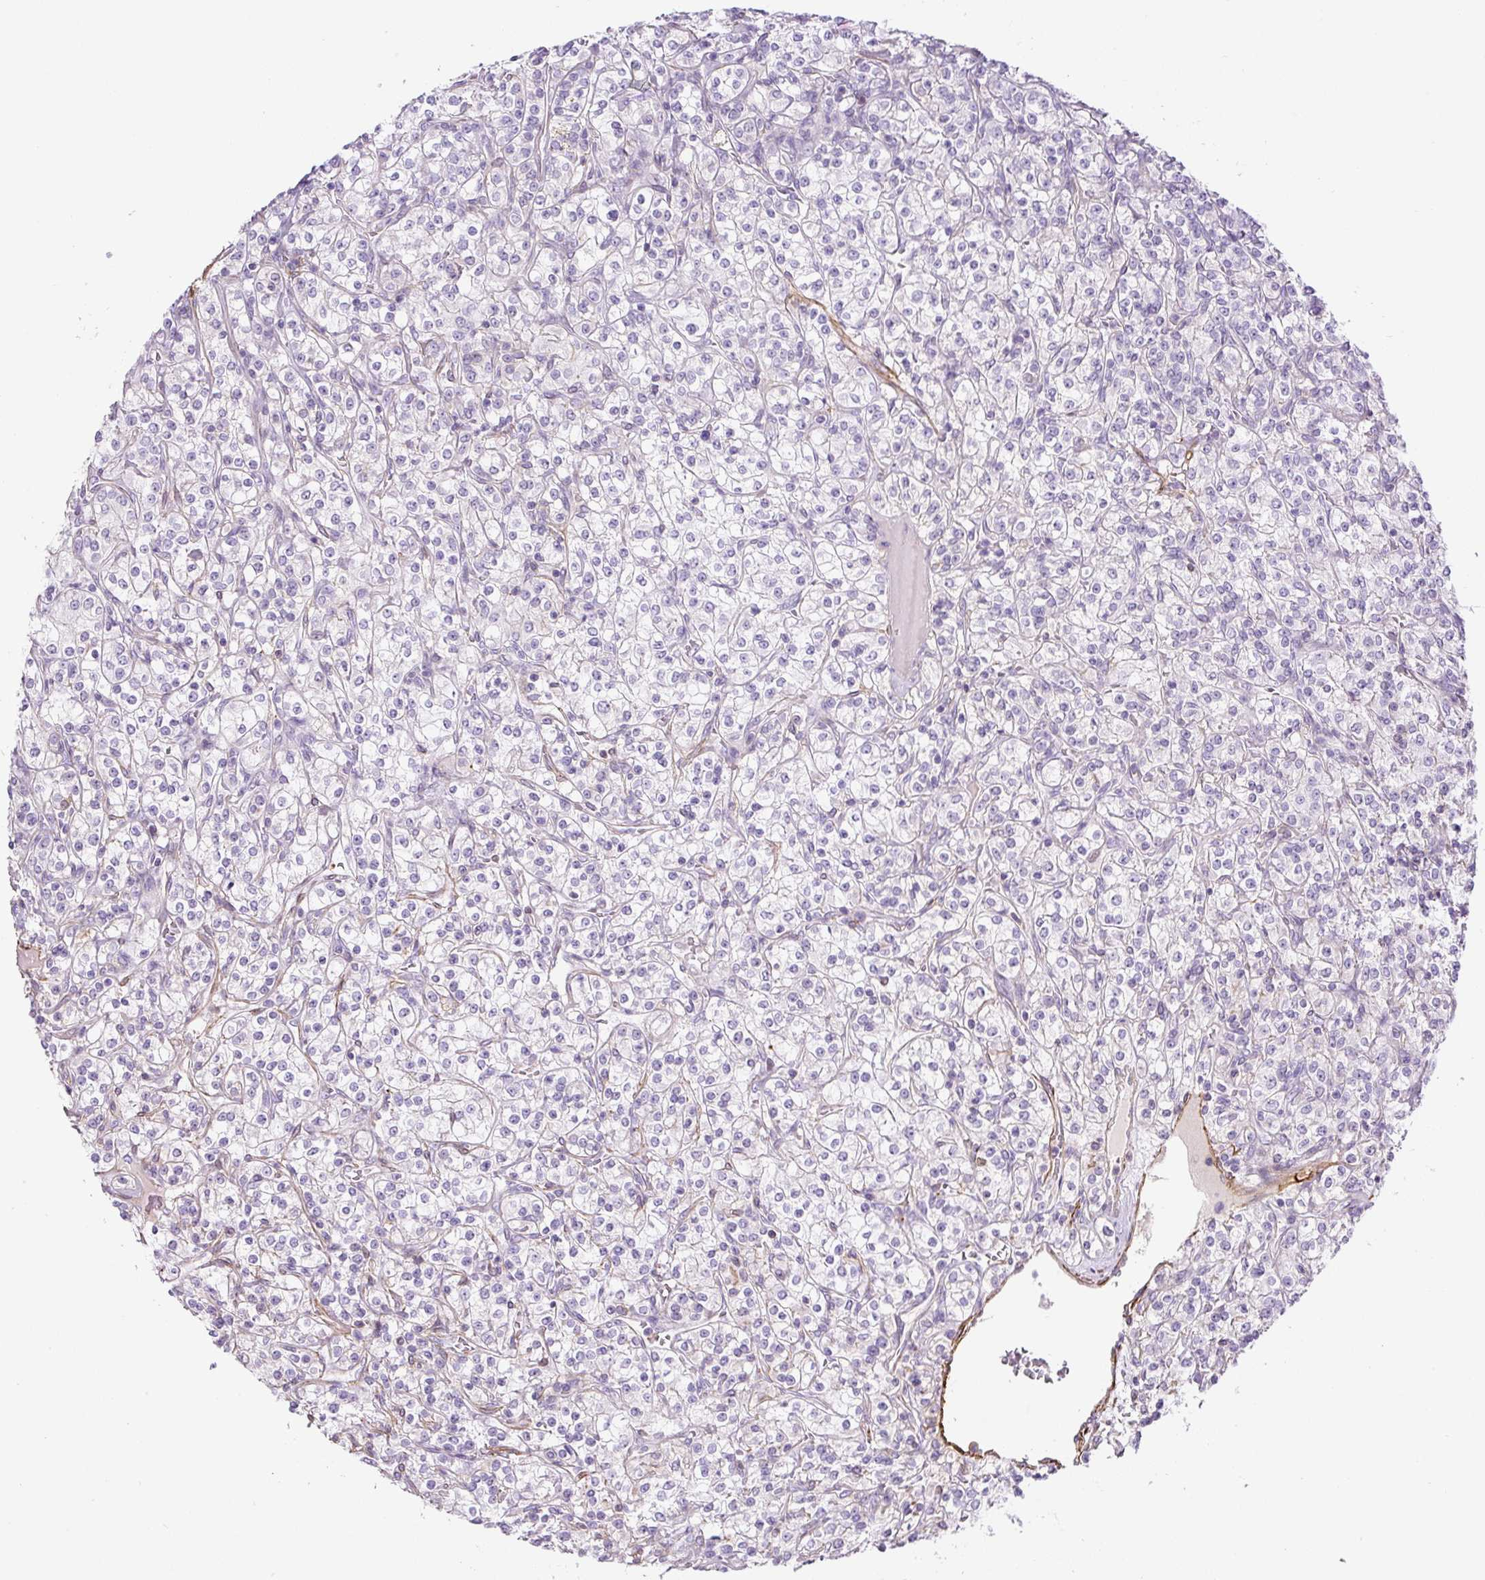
{"staining": {"intensity": "negative", "quantity": "none", "location": "none"}, "tissue": "renal cancer", "cell_type": "Tumor cells", "image_type": "cancer", "snomed": [{"axis": "morphology", "description": "Adenocarcinoma, NOS"}, {"axis": "topography", "description": "Kidney"}], "caption": "This is a histopathology image of immunohistochemistry (IHC) staining of renal cancer (adenocarcinoma), which shows no staining in tumor cells.", "gene": "B3GALT5", "patient": {"sex": "male", "age": 77}}